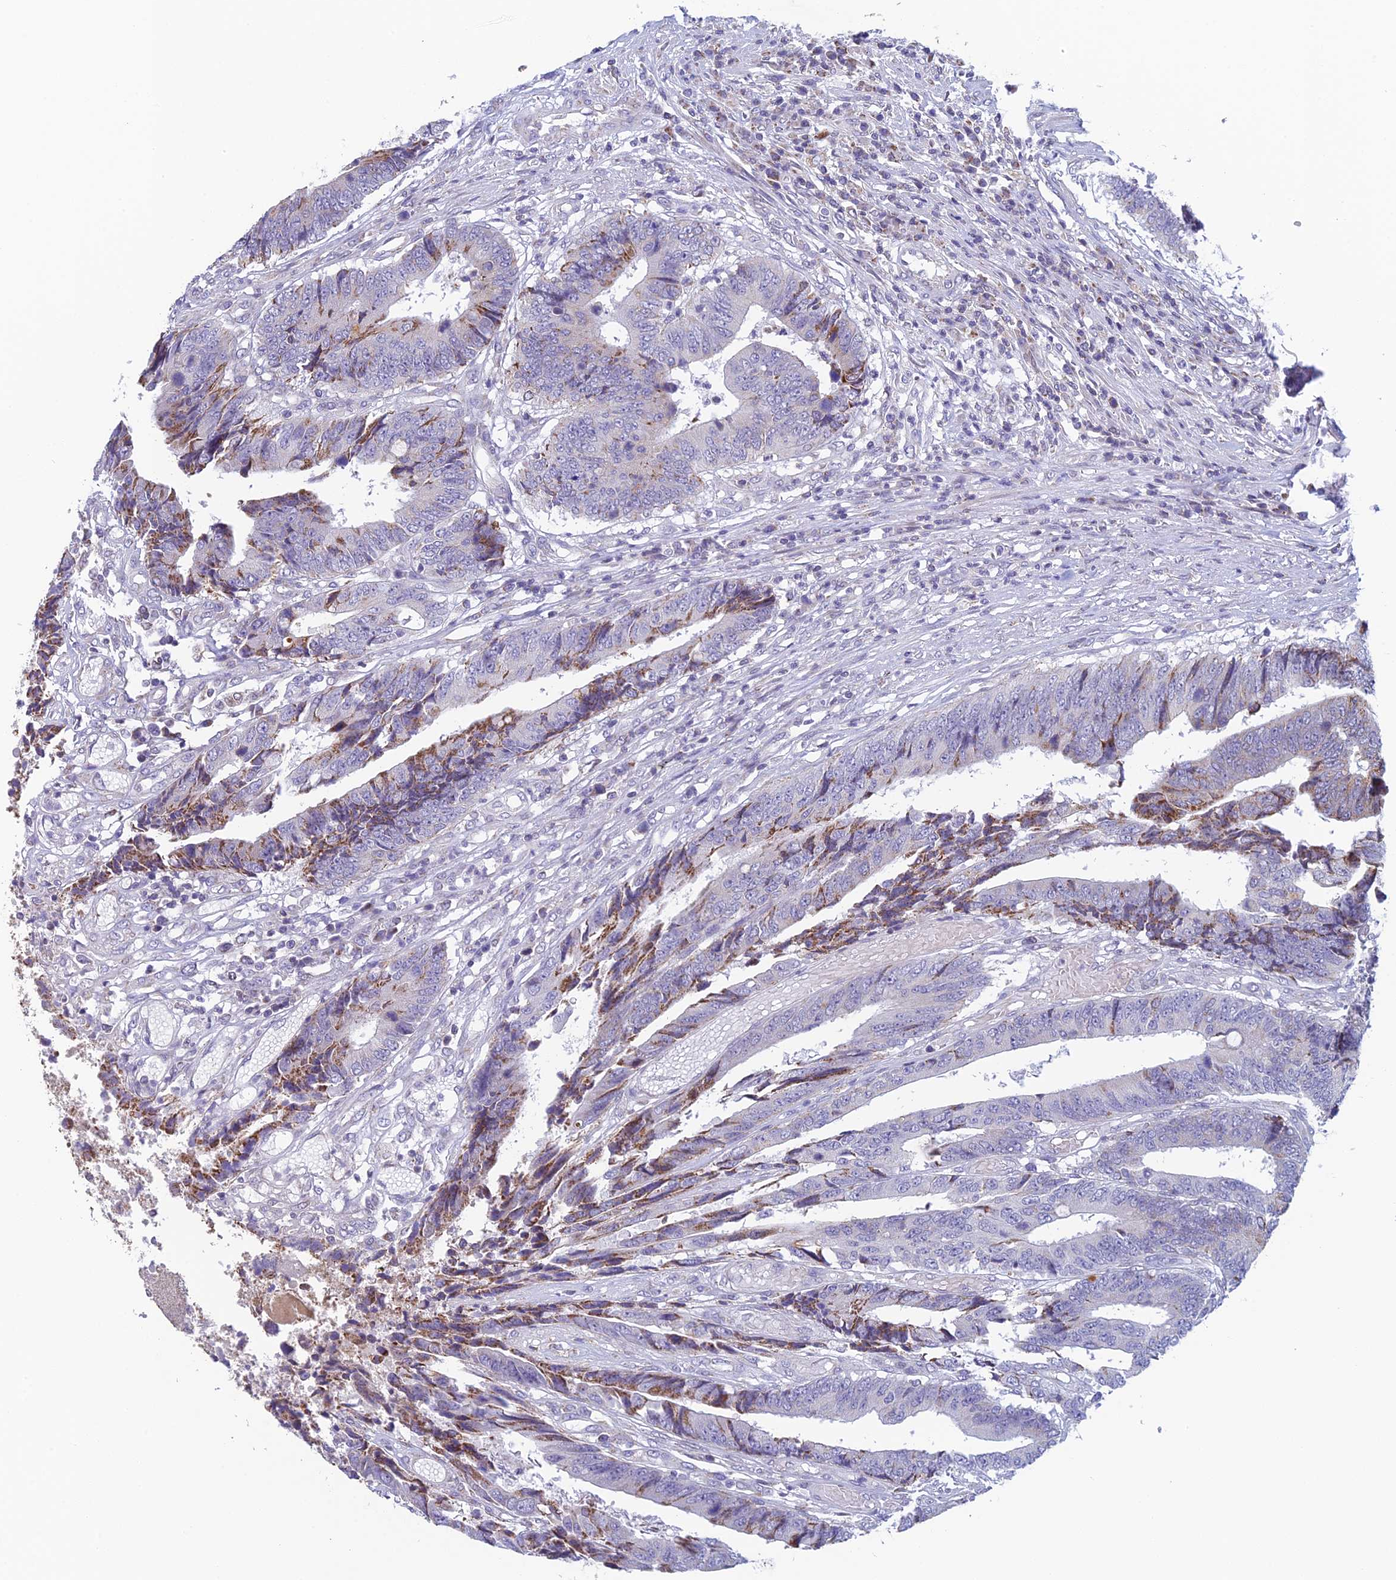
{"staining": {"intensity": "moderate", "quantity": "<25%", "location": "cytoplasmic/membranous"}, "tissue": "colorectal cancer", "cell_type": "Tumor cells", "image_type": "cancer", "snomed": [{"axis": "morphology", "description": "Adenocarcinoma, NOS"}, {"axis": "topography", "description": "Rectum"}], "caption": "This micrograph demonstrates adenocarcinoma (colorectal) stained with immunohistochemistry (IHC) to label a protein in brown. The cytoplasmic/membranous of tumor cells show moderate positivity for the protein. Nuclei are counter-stained blue.", "gene": "REXO5", "patient": {"sex": "male", "age": 84}}